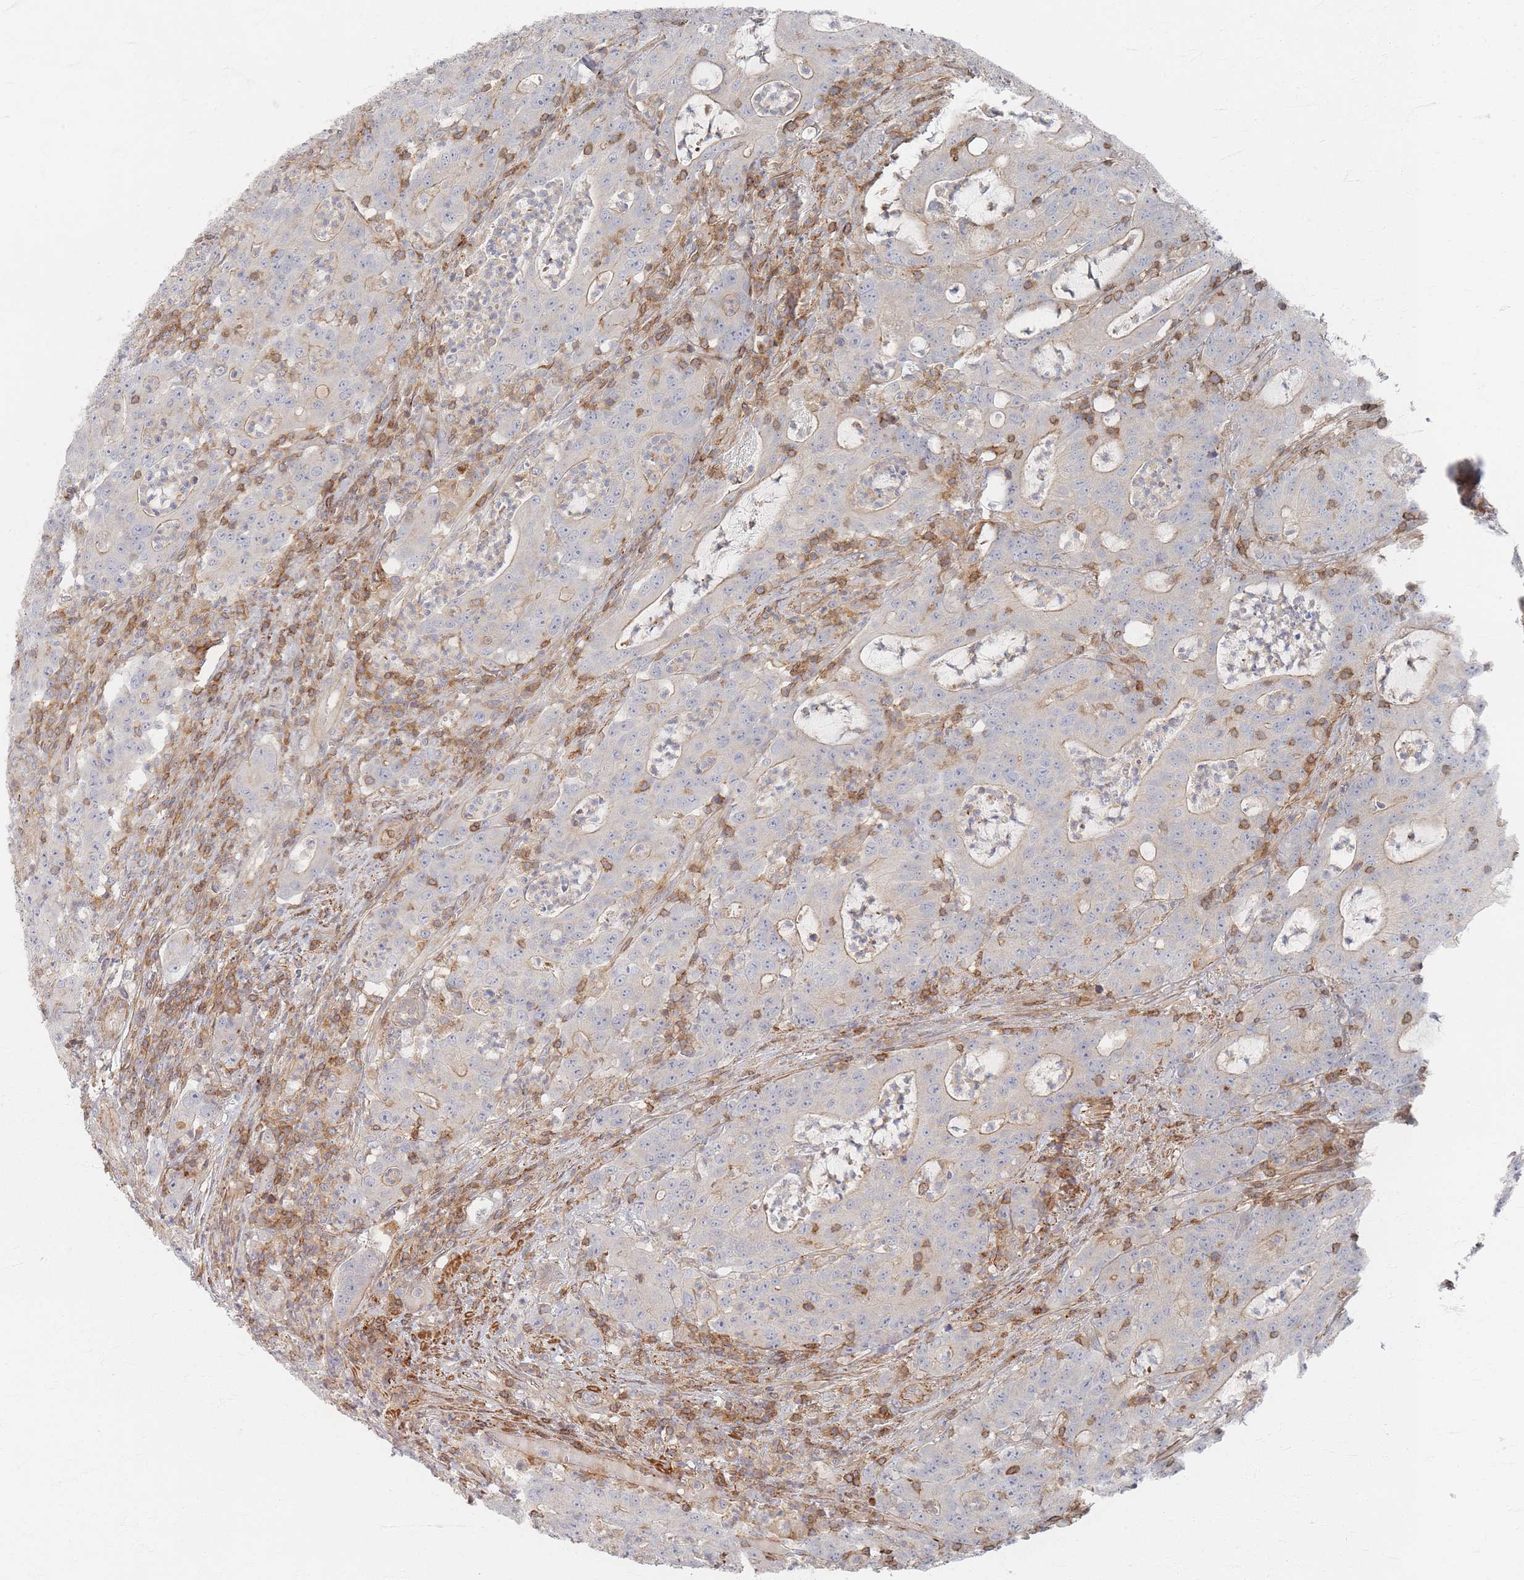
{"staining": {"intensity": "weak", "quantity": "25%-75%", "location": "cytoplasmic/membranous"}, "tissue": "colorectal cancer", "cell_type": "Tumor cells", "image_type": "cancer", "snomed": [{"axis": "morphology", "description": "Adenocarcinoma, NOS"}, {"axis": "topography", "description": "Colon"}], "caption": "Tumor cells reveal low levels of weak cytoplasmic/membranous positivity in approximately 25%-75% of cells in adenocarcinoma (colorectal).", "gene": "ZNF852", "patient": {"sex": "male", "age": 83}}